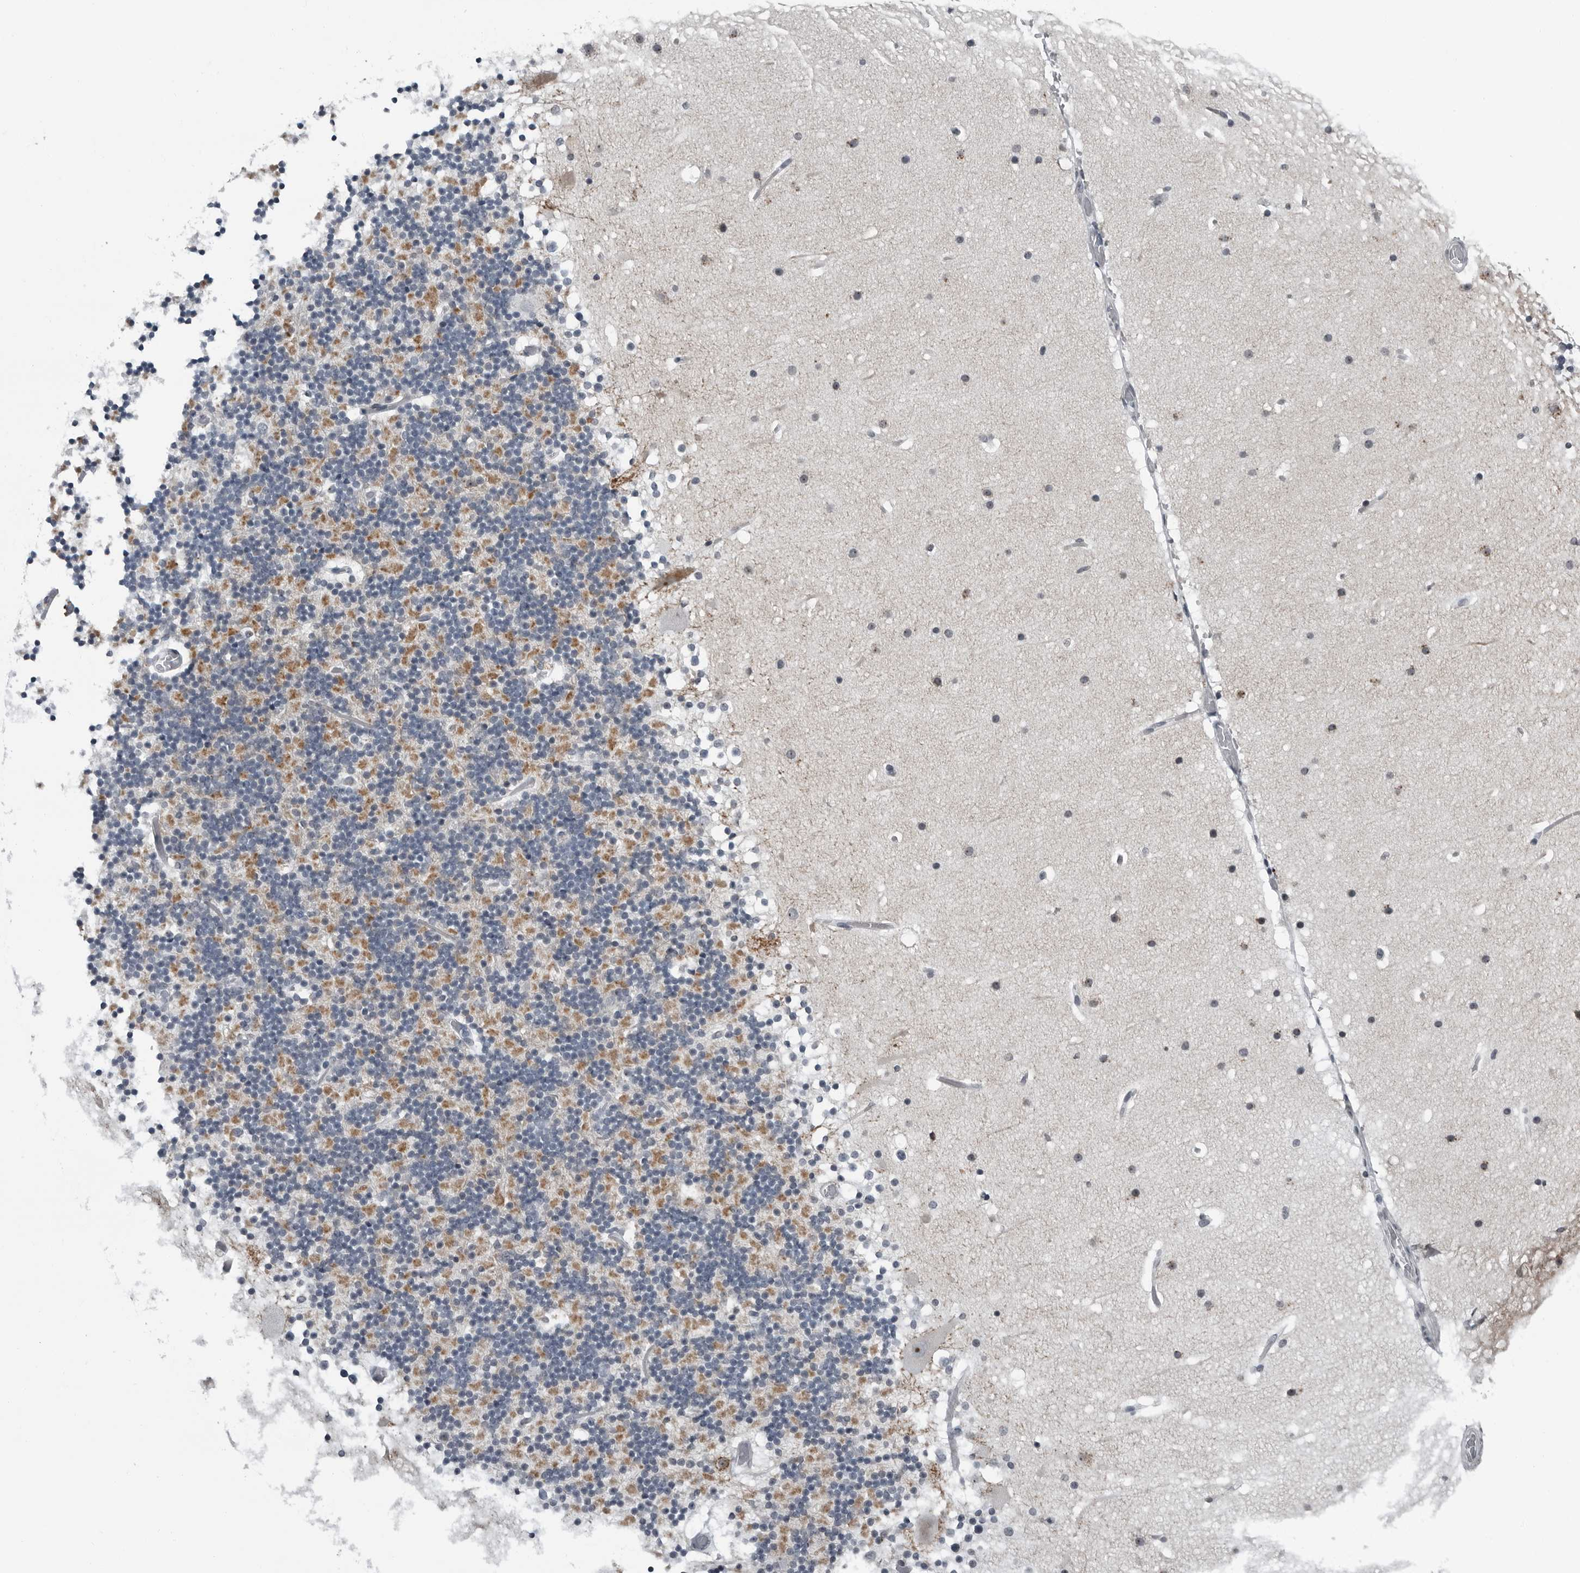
{"staining": {"intensity": "moderate", "quantity": "<25%", "location": "cytoplasmic/membranous"}, "tissue": "cerebellum", "cell_type": "Cells in granular layer", "image_type": "normal", "snomed": [{"axis": "morphology", "description": "Normal tissue, NOS"}, {"axis": "topography", "description": "Cerebellum"}], "caption": "A histopathology image of human cerebellum stained for a protein shows moderate cytoplasmic/membranous brown staining in cells in granular layer. The staining is performed using DAB brown chromogen to label protein expression. The nuclei are counter-stained blue using hematoxylin.", "gene": "PDCD11", "patient": {"sex": "male", "age": 57}}